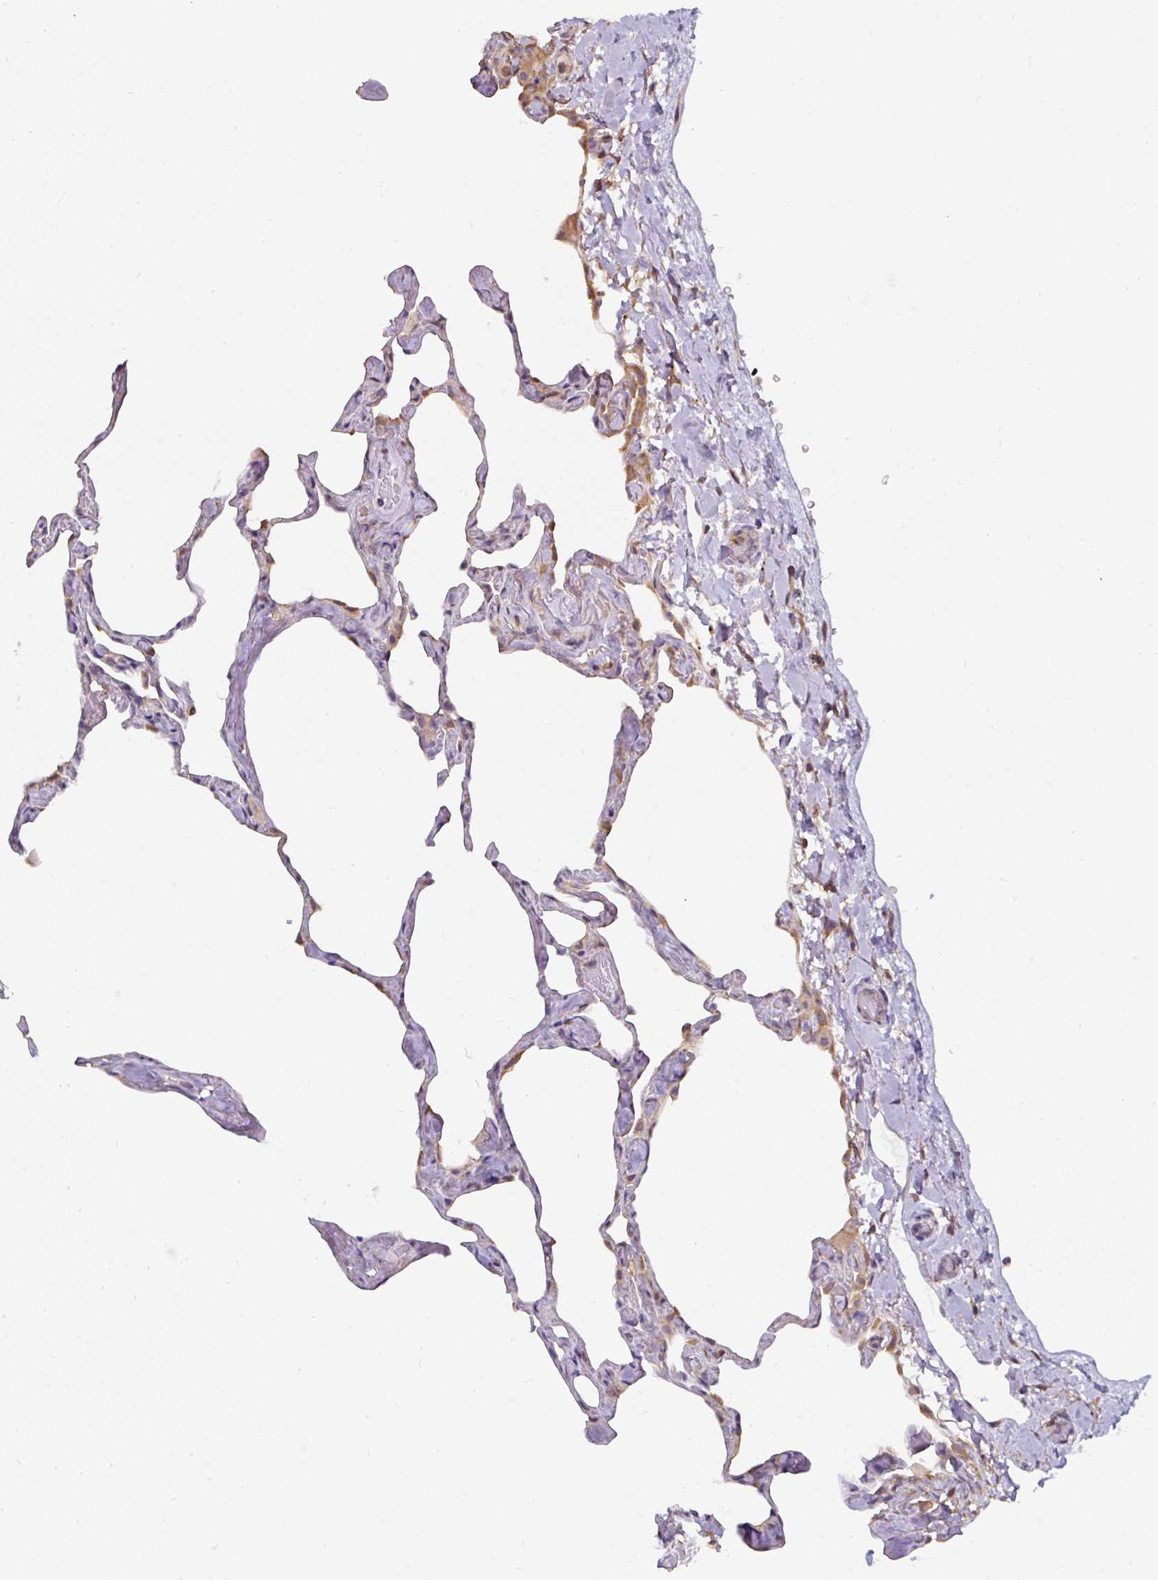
{"staining": {"intensity": "moderate", "quantity": "<25%", "location": "cytoplasmic/membranous"}, "tissue": "lung", "cell_type": "Alveolar cells", "image_type": "normal", "snomed": [{"axis": "morphology", "description": "Normal tissue, NOS"}, {"axis": "topography", "description": "Lung"}], "caption": "This image reveals immunohistochemistry staining of unremarkable human lung, with low moderate cytoplasmic/membranous staining in about <25% of alveolar cells.", "gene": "ST13", "patient": {"sex": "male", "age": 65}}